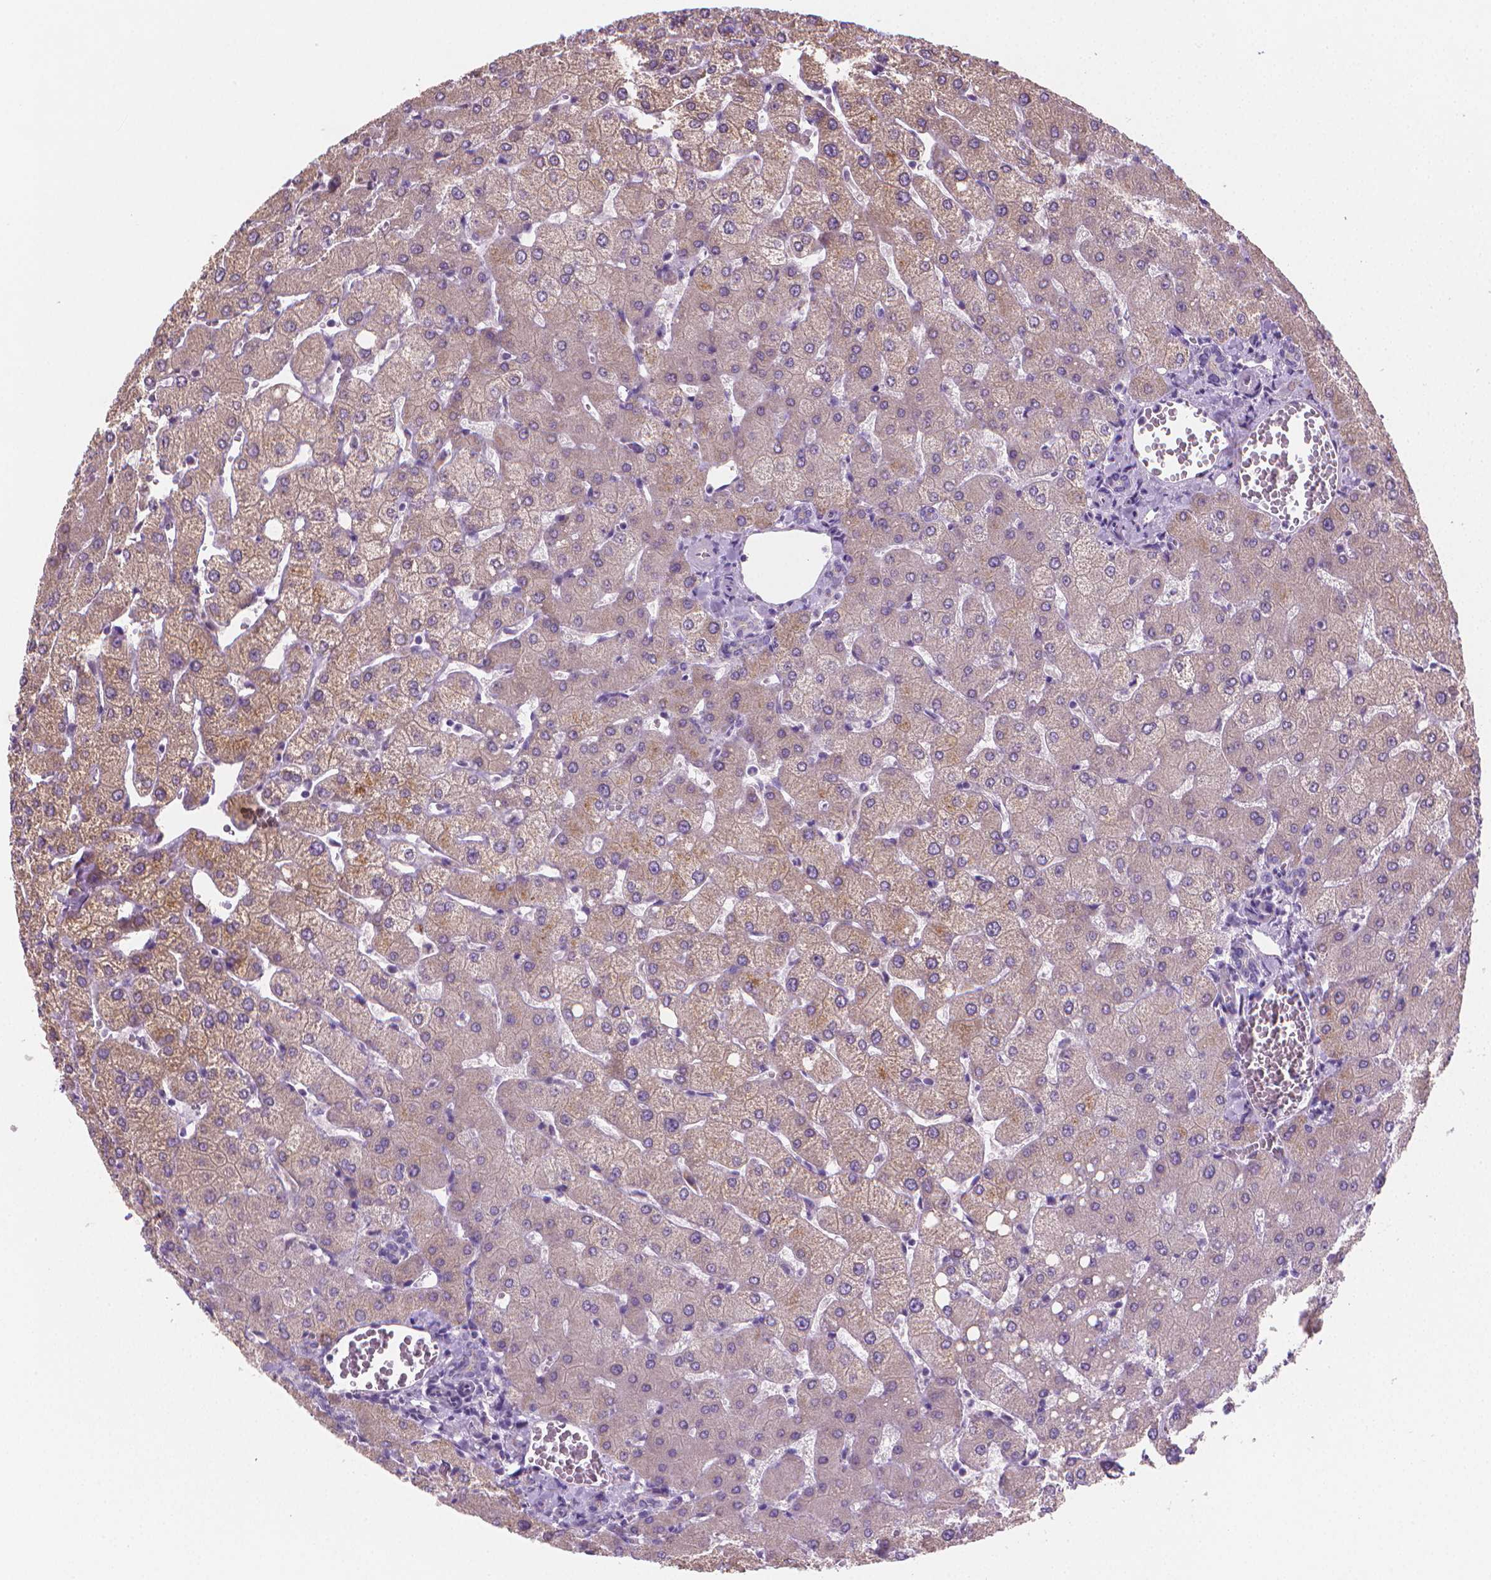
{"staining": {"intensity": "negative", "quantity": "none", "location": "none"}, "tissue": "liver", "cell_type": "Cholangiocytes", "image_type": "normal", "snomed": [{"axis": "morphology", "description": "Normal tissue, NOS"}, {"axis": "topography", "description": "Liver"}], "caption": "Liver was stained to show a protein in brown. There is no significant expression in cholangiocytes. (IHC, brightfield microscopy, high magnification).", "gene": "CLXN", "patient": {"sex": "female", "age": 54}}